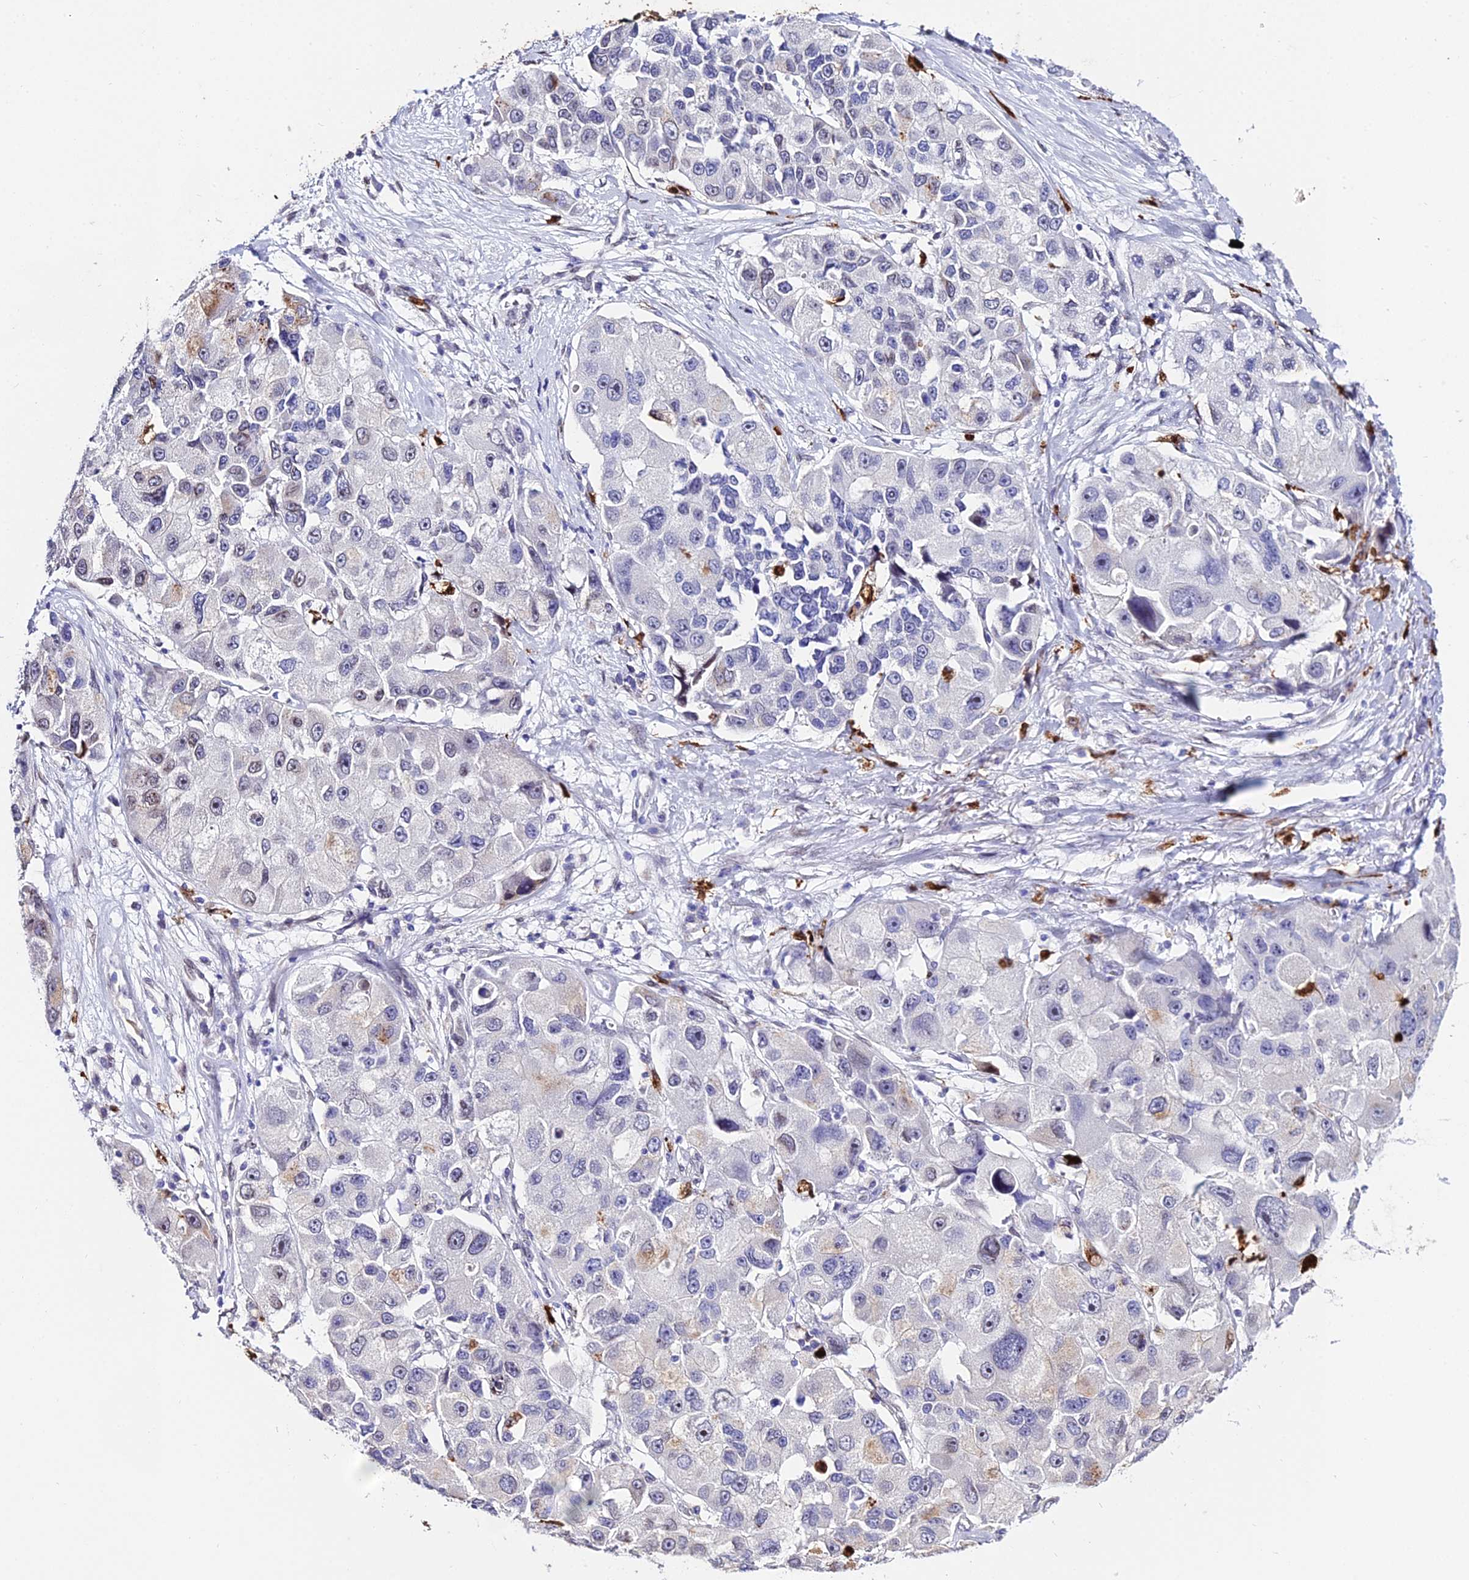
{"staining": {"intensity": "negative", "quantity": "none", "location": "none"}, "tissue": "lung cancer", "cell_type": "Tumor cells", "image_type": "cancer", "snomed": [{"axis": "morphology", "description": "Adenocarcinoma, NOS"}, {"axis": "topography", "description": "Lung"}], "caption": "High magnification brightfield microscopy of lung cancer (adenocarcinoma) stained with DAB (brown) and counterstained with hematoxylin (blue): tumor cells show no significant positivity. Nuclei are stained in blue.", "gene": "MCM10", "patient": {"sex": "female", "age": 54}}